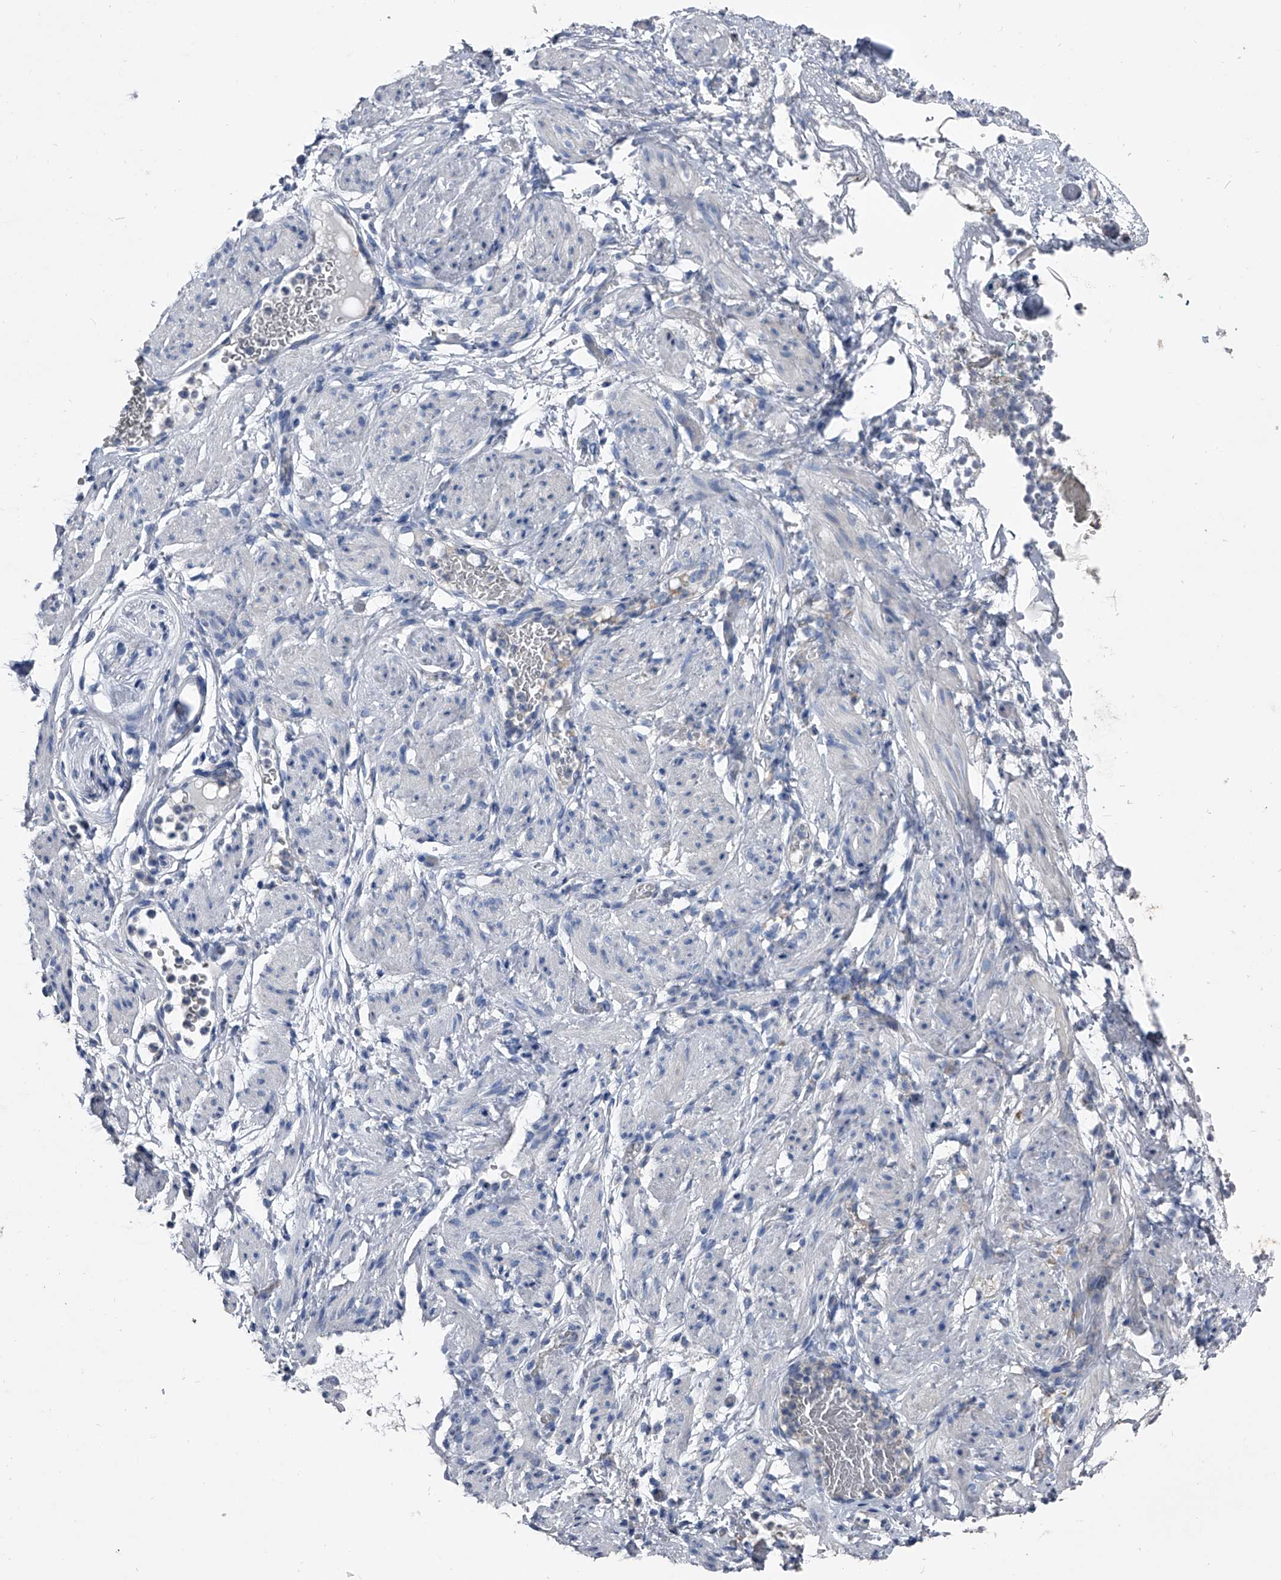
{"staining": {"intensity": "negative", "quantity": "none", "location": "none"}, "tissue": "soft tissue", "cell_type": "Fibroblasts", "image_type": "normal", "snomed": [{"axis": "morphology", "description": "Normal tissue, NOS"}, {"axis": "topography", "description": "Smooth muscle"}, {"axis": "topography", "description": "Peripheral nerve tissue"}], "caption": "A high-resolution micrograph shows IHC staining of benign soft tissue, which reveals no significant expression in fibroblasts.", "gene": "KIF13A", "patient": {"sex": "female", "age": 39}}